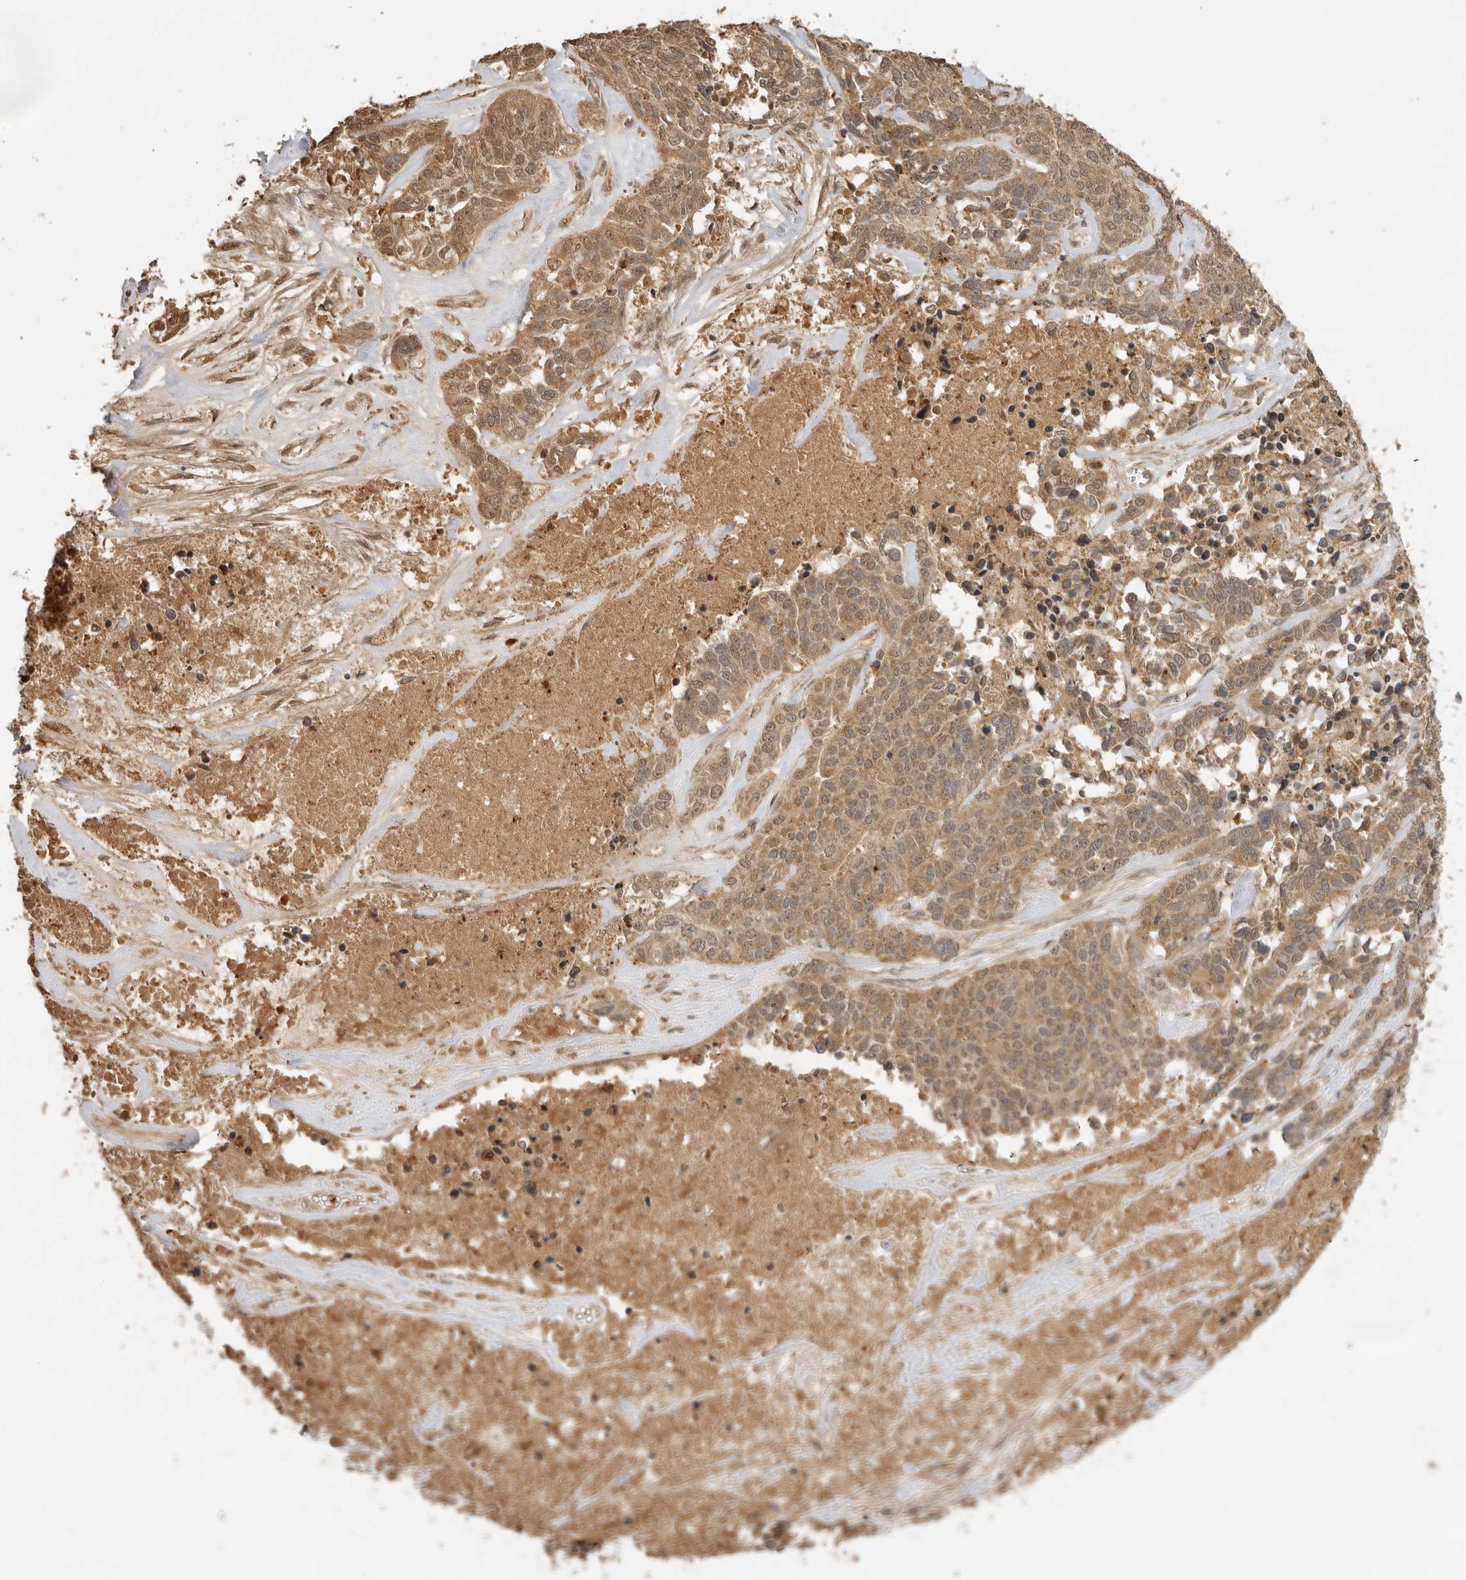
{"staining": {"intensity": "moderate", "quantity": ">75%", "location": "cytoplasmic/membranous,nuclear"}, "tissue": "ovarian cancer", "cell_type": "Tumor cells", "image_type": "cancer", "snomed": [{"axis": "morphology", "description": "Cystadenocarcinoma, serous, NOS"}, {"axis": "topography", "description": "Ovary"}], "caption": "This is an image of IHC staining of ovarian serous cystadenocarcinoma, which shows moderate expression in the cytoplasmic/membranous and nuclear of tumor cells.", "gene": "JAG2", "patient": {"sex": "female", "age": 44}}